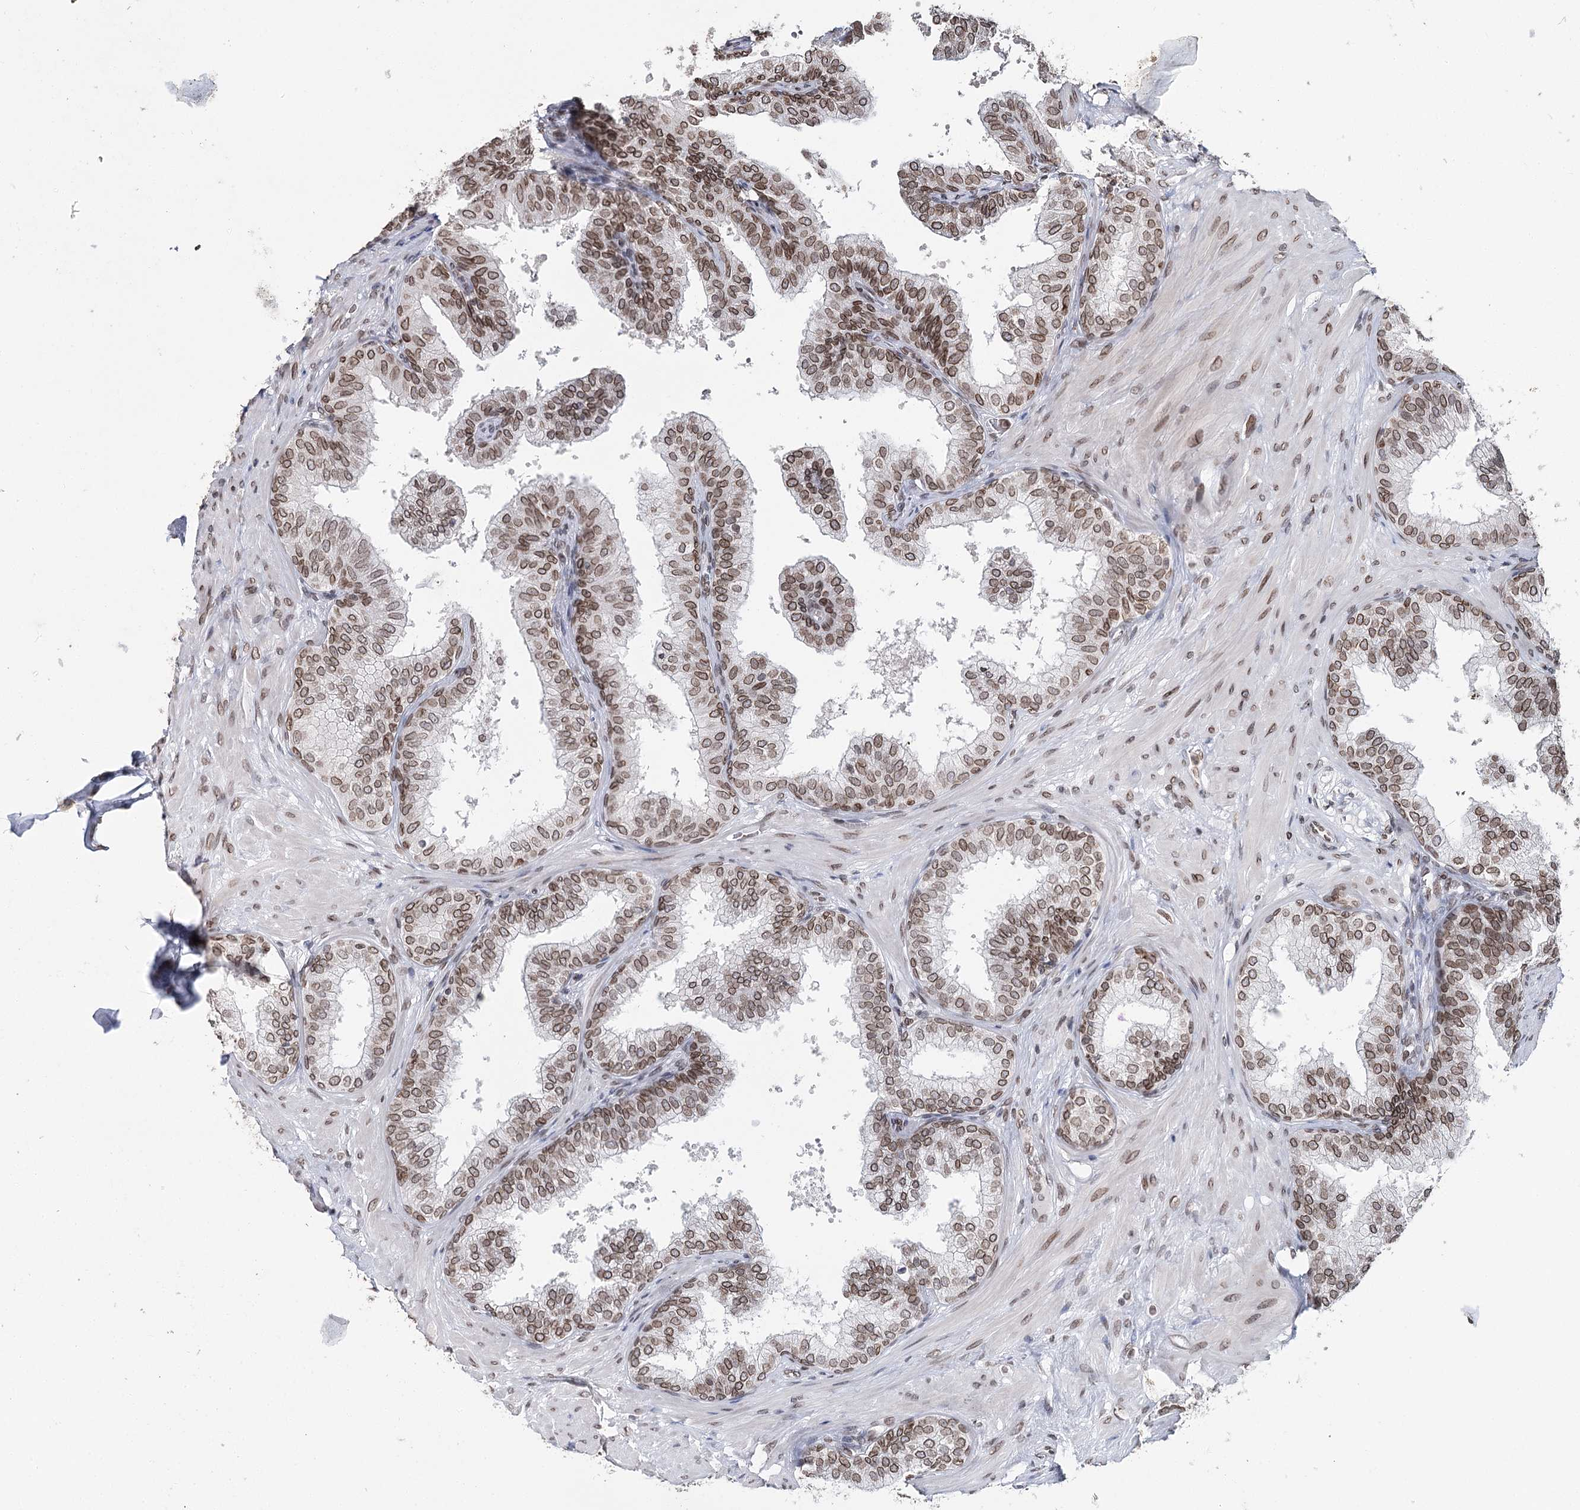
{"staining": {"intensity": "moderate", "quantity": ">75%", "location": "cytoplasmic/membranous,nuclear"}, "tissue": "prostate", "cell_type": "Glandular cells", "image_type": "normal", "snomed": [{"axis": "morphology", "description": "Normal tissue, NOS"}, {"axis": "topography", "description": "Prostate"}], "caption": "This is a histology image of immunohistochemistry (IHC) staining of benign prostate, which shows moderate positivity in the cytoplasmic/membranous,nuclear of glandular cells.", "gene": "KIAA0930", "patient": {"sex": "male", "age": 60}}